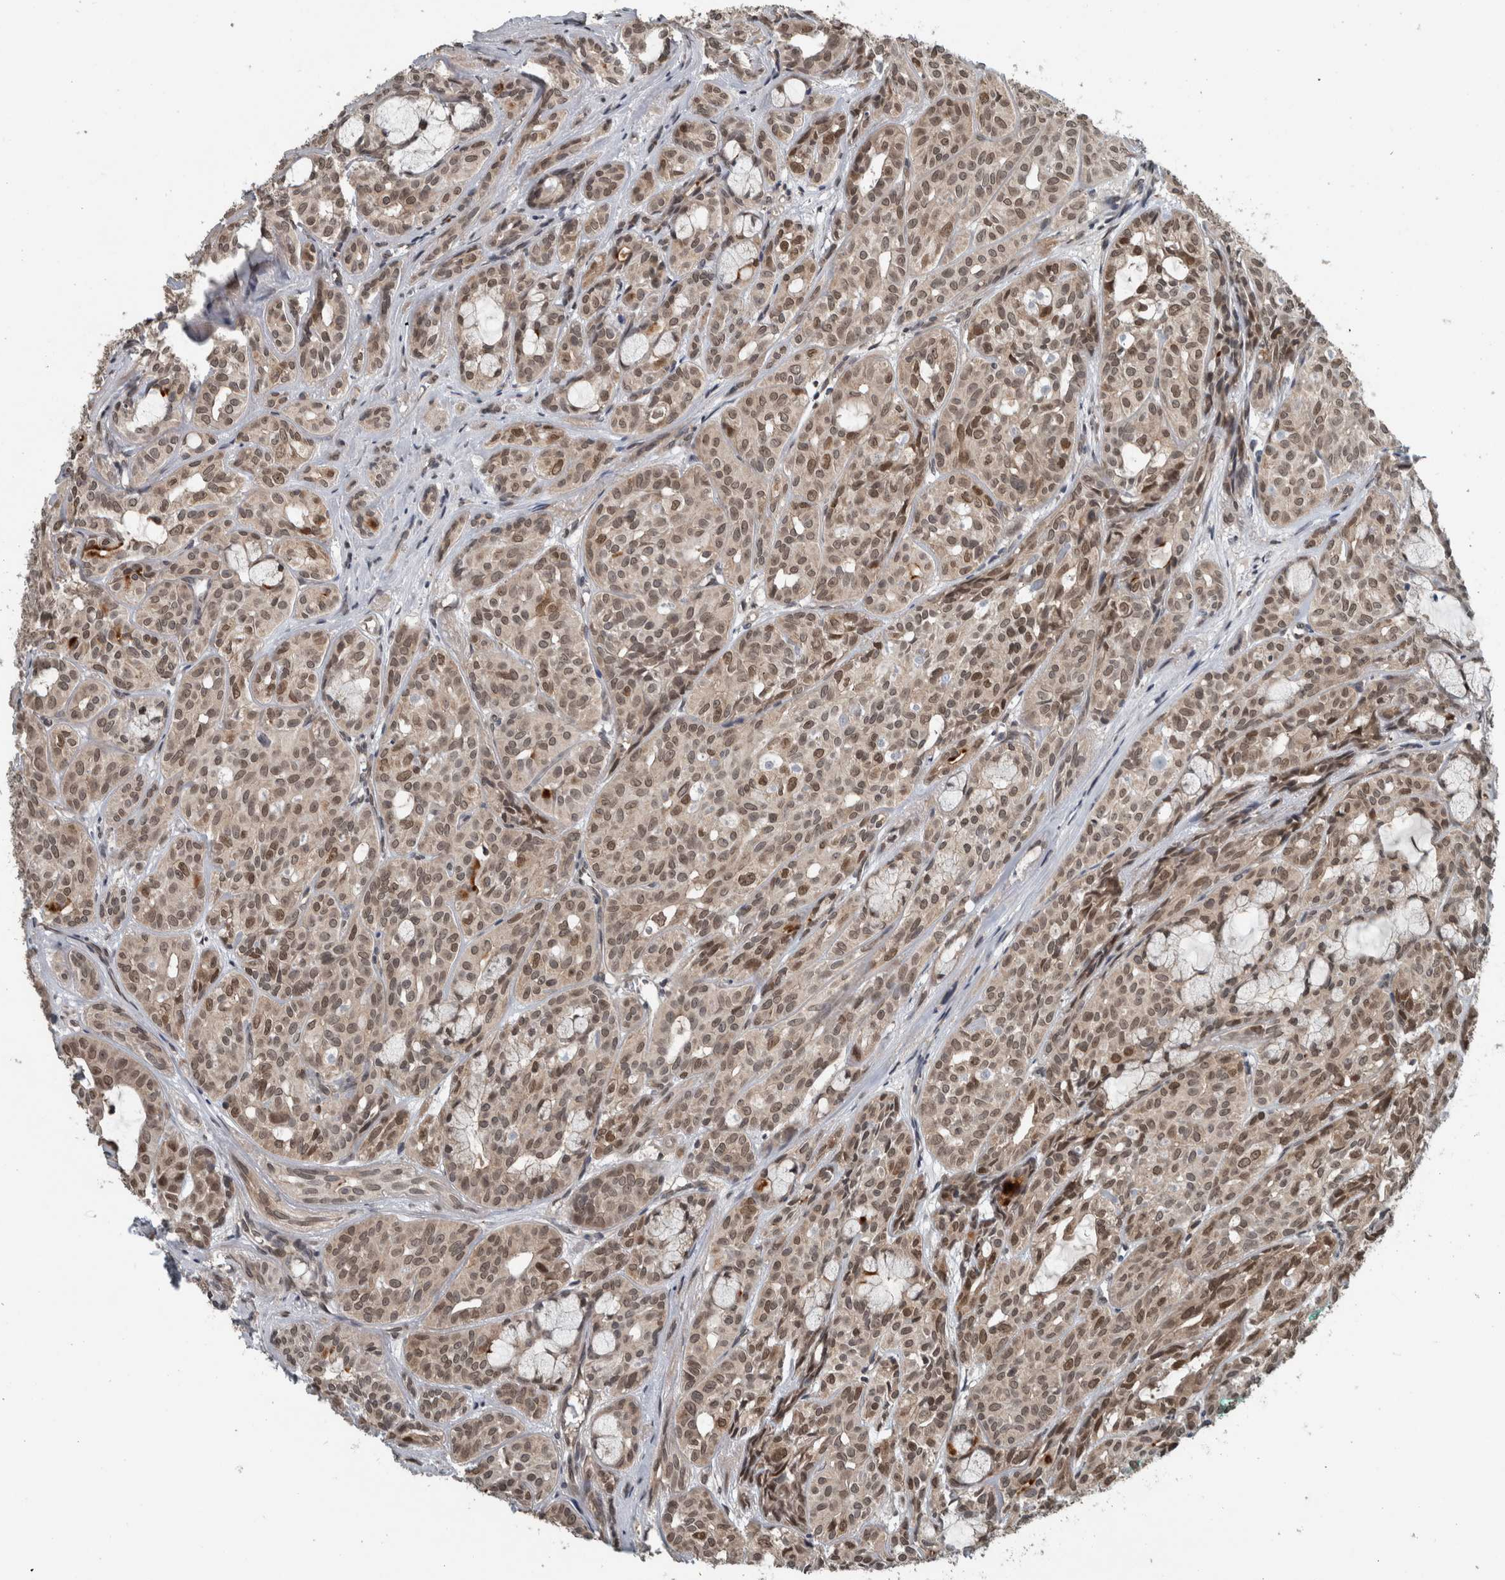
{"staining": {"intensity": "moderate", "quantity": ">75%", "location": "nuclear"}, "tissue": "head and neck cancer", "cell_type": "Tumor cells", "image_type": "cancer", "snomed": [{"axis": "morphology", "description": "Adenocarcinoma, NOS"}, {"axis": "topography", "description": "Salivary gland, NOS"}, {"axis": "topography", "description": "Head-Neck"}], "caption": "Moderate nuclear protein positivity is identified in approximately >75% of tumor cells in head and neck cancer.", "gene": "SPAG7", "patient": {"sex": "female", "age": 76}}